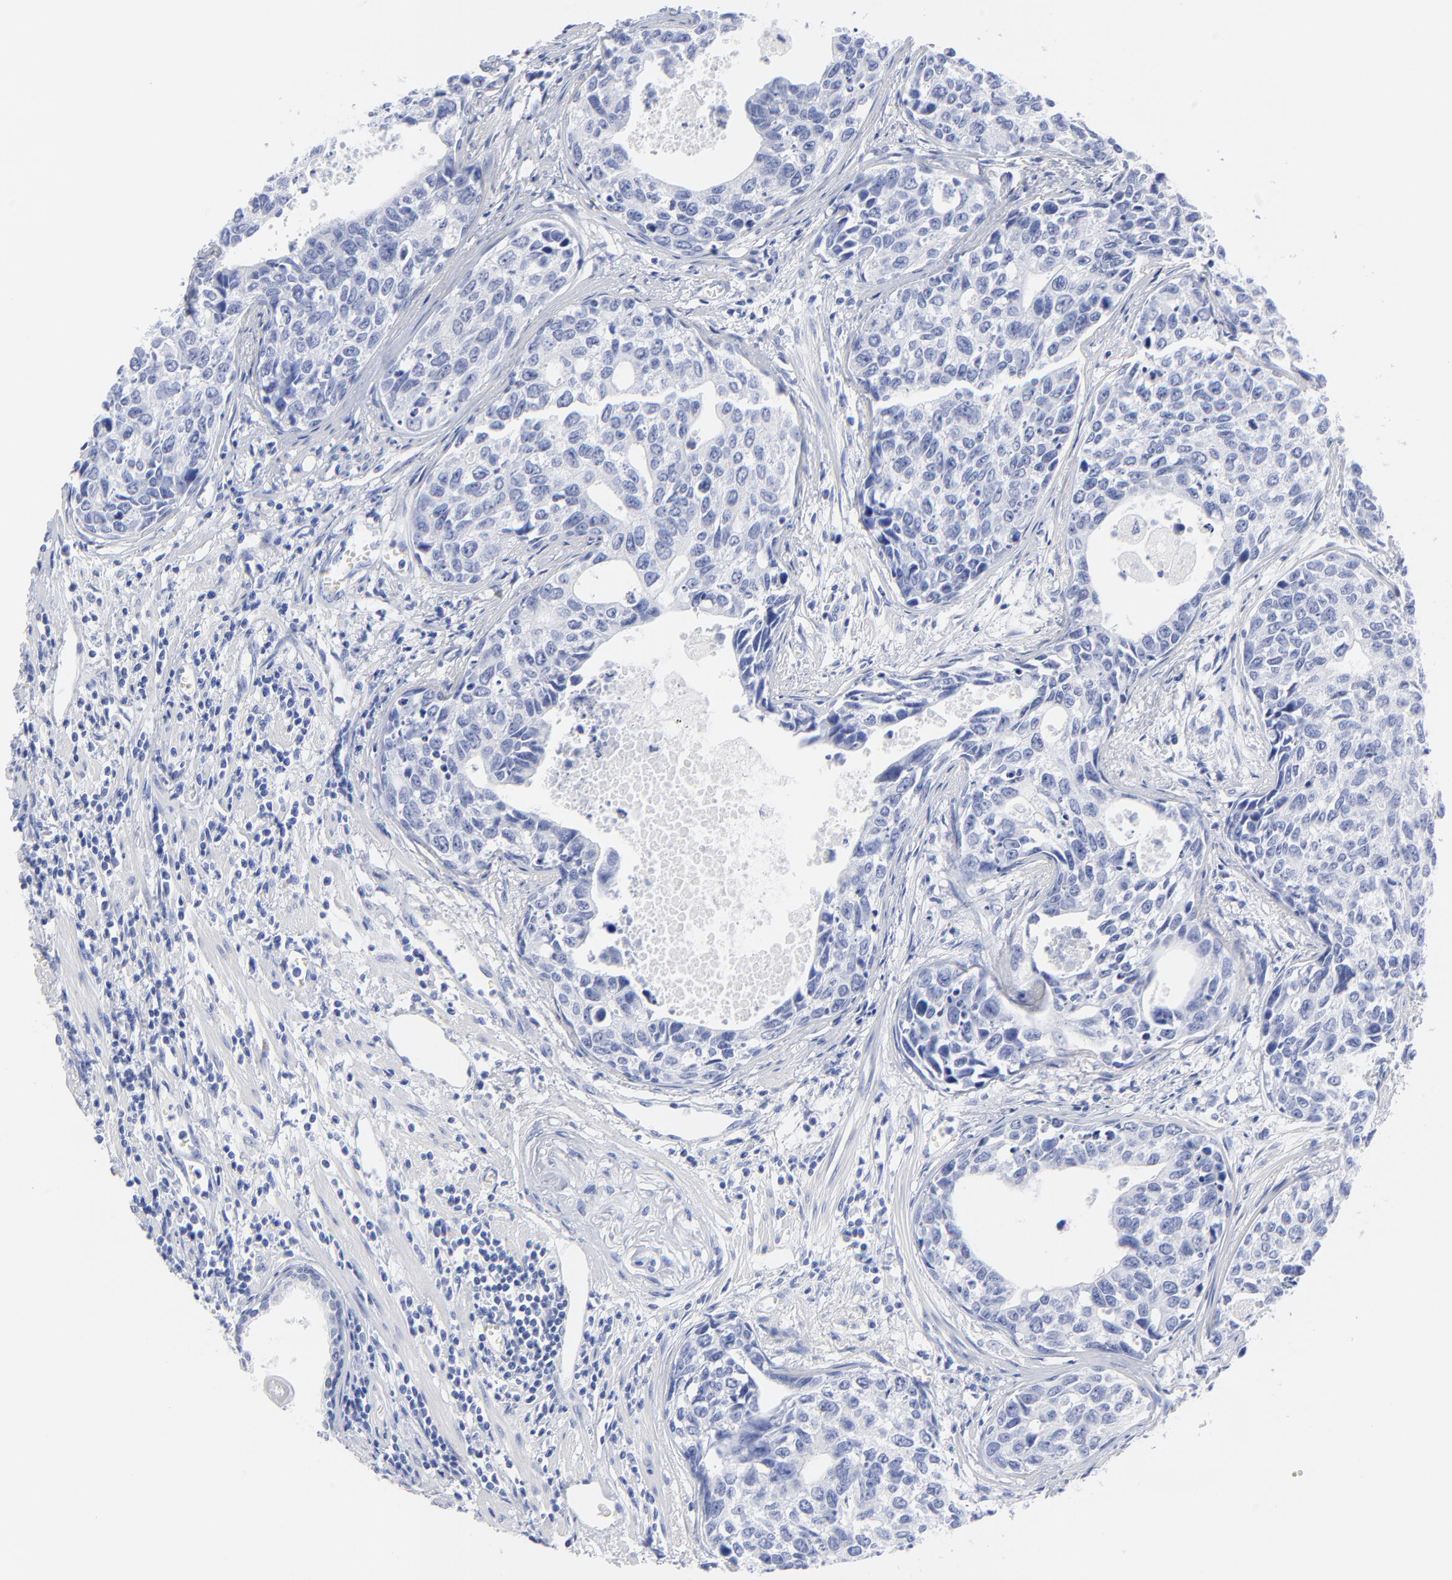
{"staining": {"intensity": "negative", "quantity": "none", "location": "none"}, "tissue": "urothelial cancer", "cell_type": "Tumor cells", "image_type": "cancer", "snomed": [{"axis": "morphology", "description": "Urothelial carcinoma, High grade"}, {"axis": "topography", "description": "Urinary bladder"}], "caption": "A high-resolution image shows IHC staining of urothelial carcinoma (high-grade), which shows no significant positivity in tumor cells. (DAB IHC, high magnification).", "gene": "ACY1", "patient": {"sex": "male", "age": 81}}